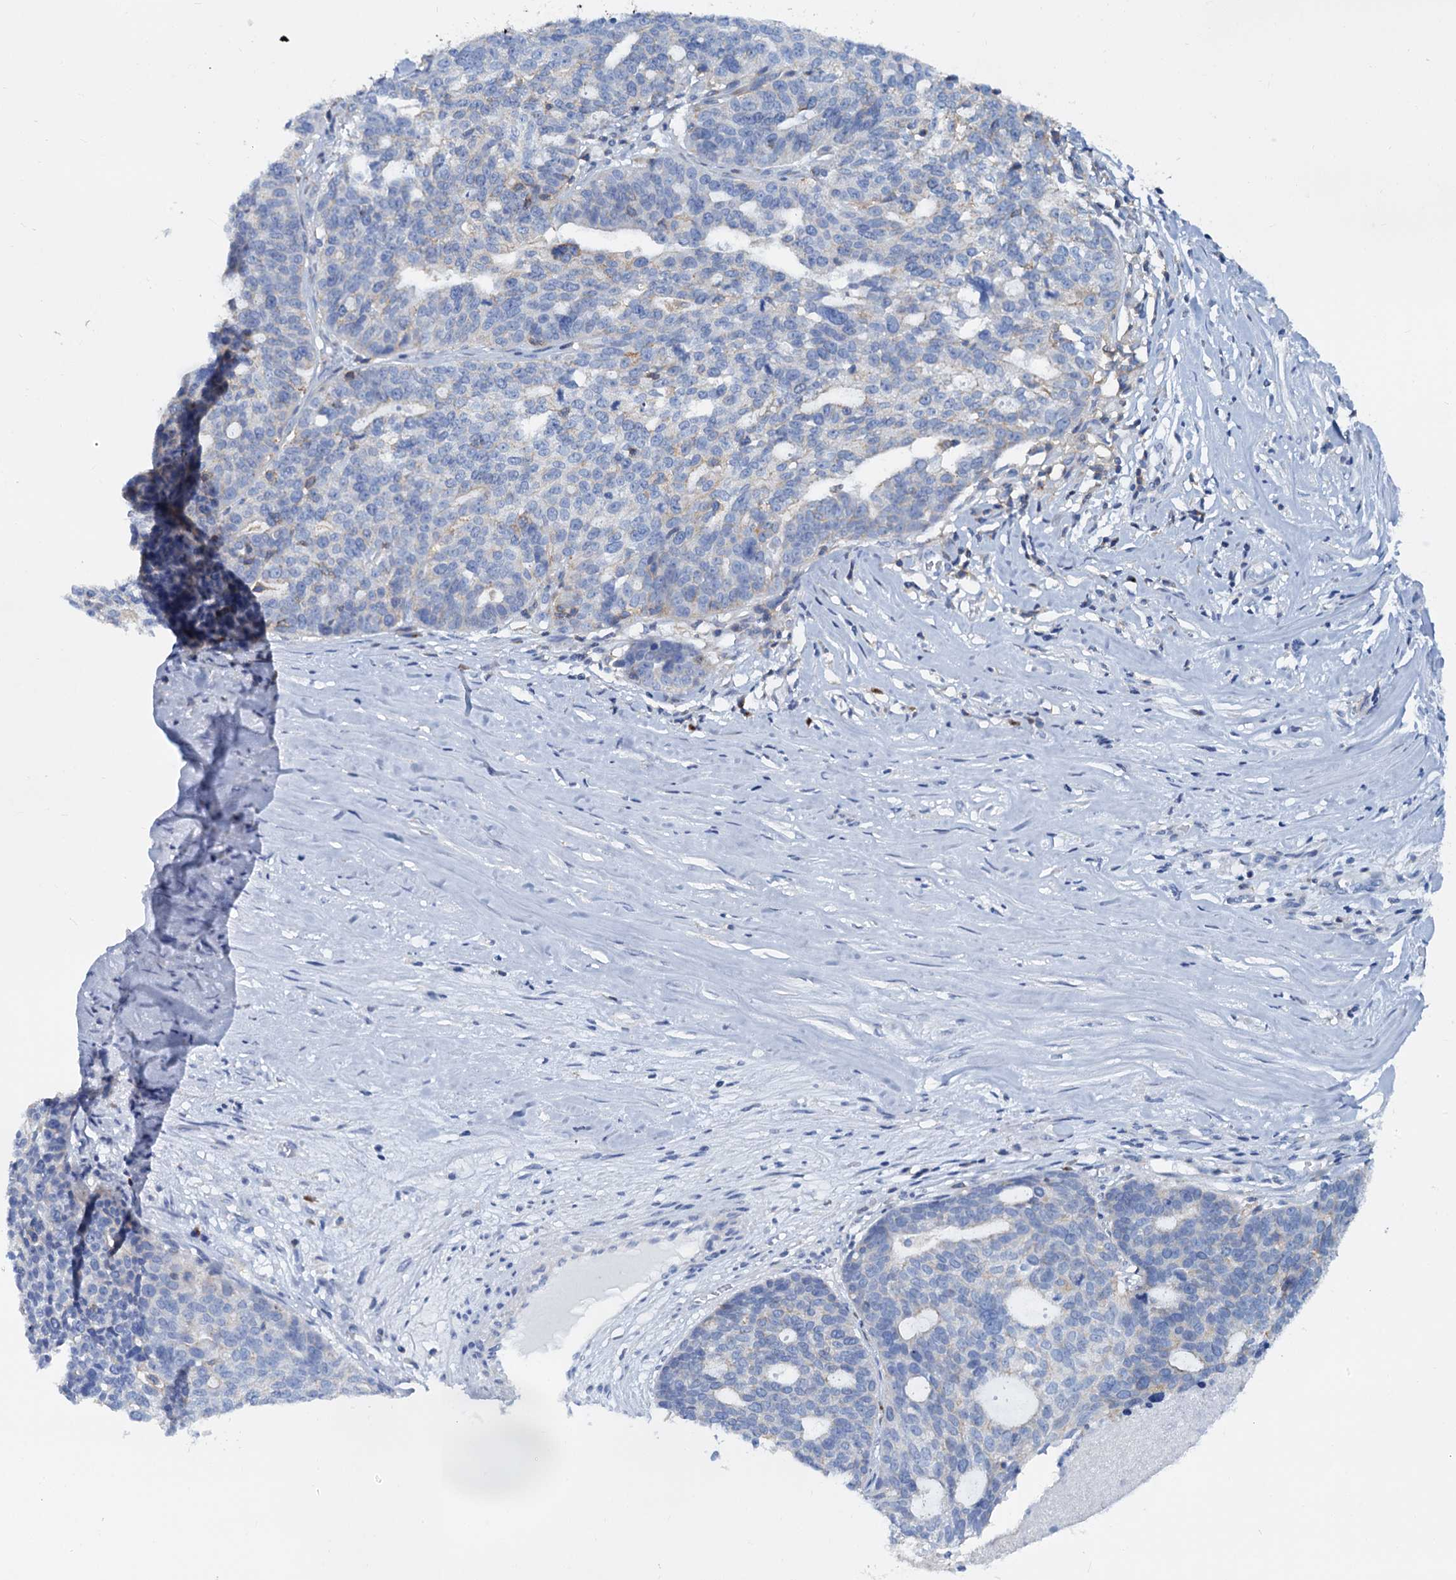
{"staining": {"intensity": "negative", "quantity": "none", "location": "none"}, "tissue": "ovarian cancer", "cell_type": "Tumor cells", "image_type": "cancer", "snomed": [{"axis": "morphology", "description": "Cystadenocarcinoma, serous, NOS"}, {"axis": "topography", "description": "Ovary"}], "caption": "Tumor cells show no significant protein positivity in ovarian cancer.", "gene": "LRCH4", "patient": {"sex": "female", "age": 59}}